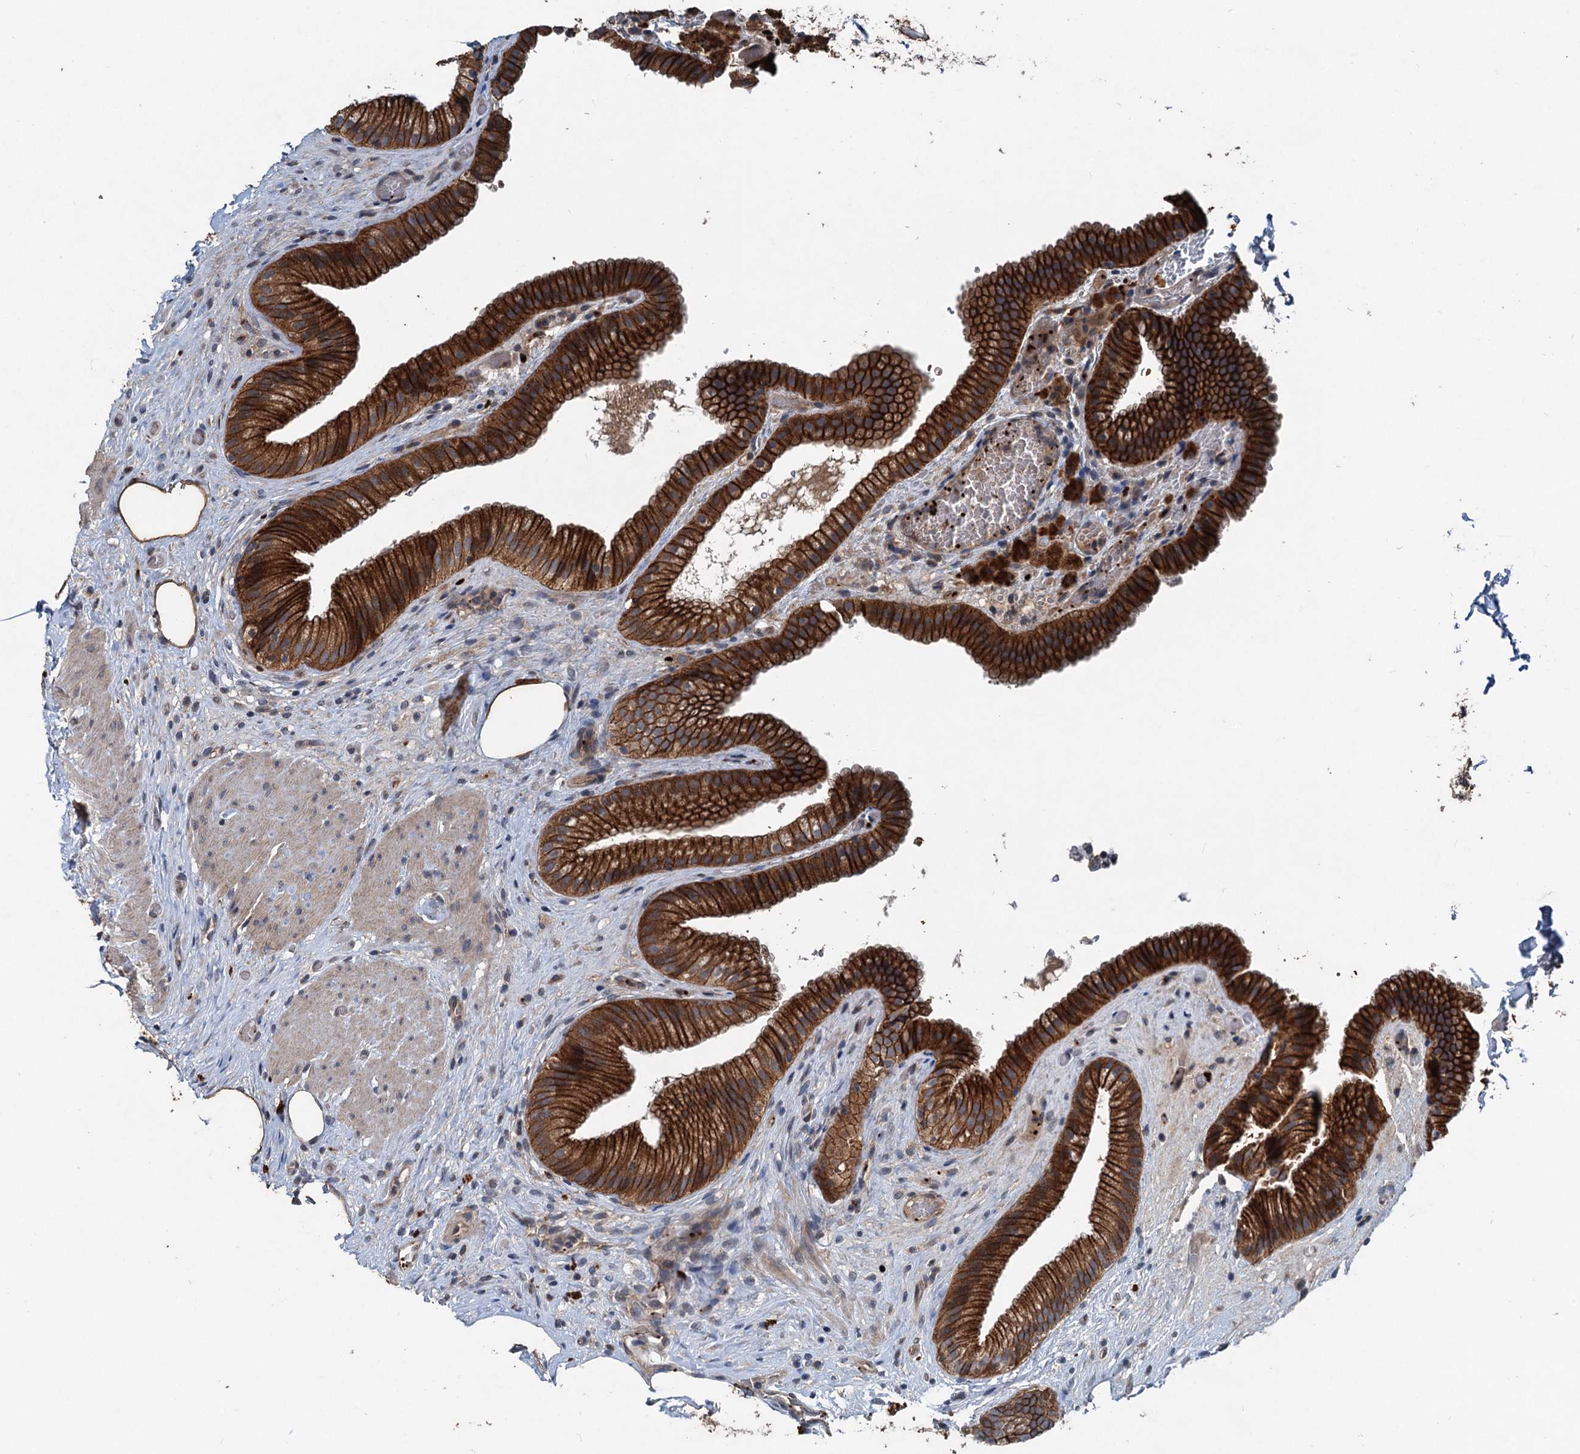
{"staining": {"intensity": "strong", "quantity": ">75%", "location": "cytoplasmic/membranous"}, "tissue": "gallbladder", "cell_type": "Glandular cells", "image_type": "normal", "snomed": [{"axis": "morphology", "description": "Normal tissue, NOS"}, {"axis": "morphology", "description": "Inflammation, NOS"}, {"axis": "topography", "description": "Gallbladder"}], "caption": "The photomicrograph demonstrates staining of benign gallbladder, revealing strong cytoplasmic/membranous protein staining (brown color) within glandular cells. (DAB = brown stain, brightfield microscopy at high magnification).", "gene": "N4BP2L2", "patient": {"sex": "male", "age": 51}}